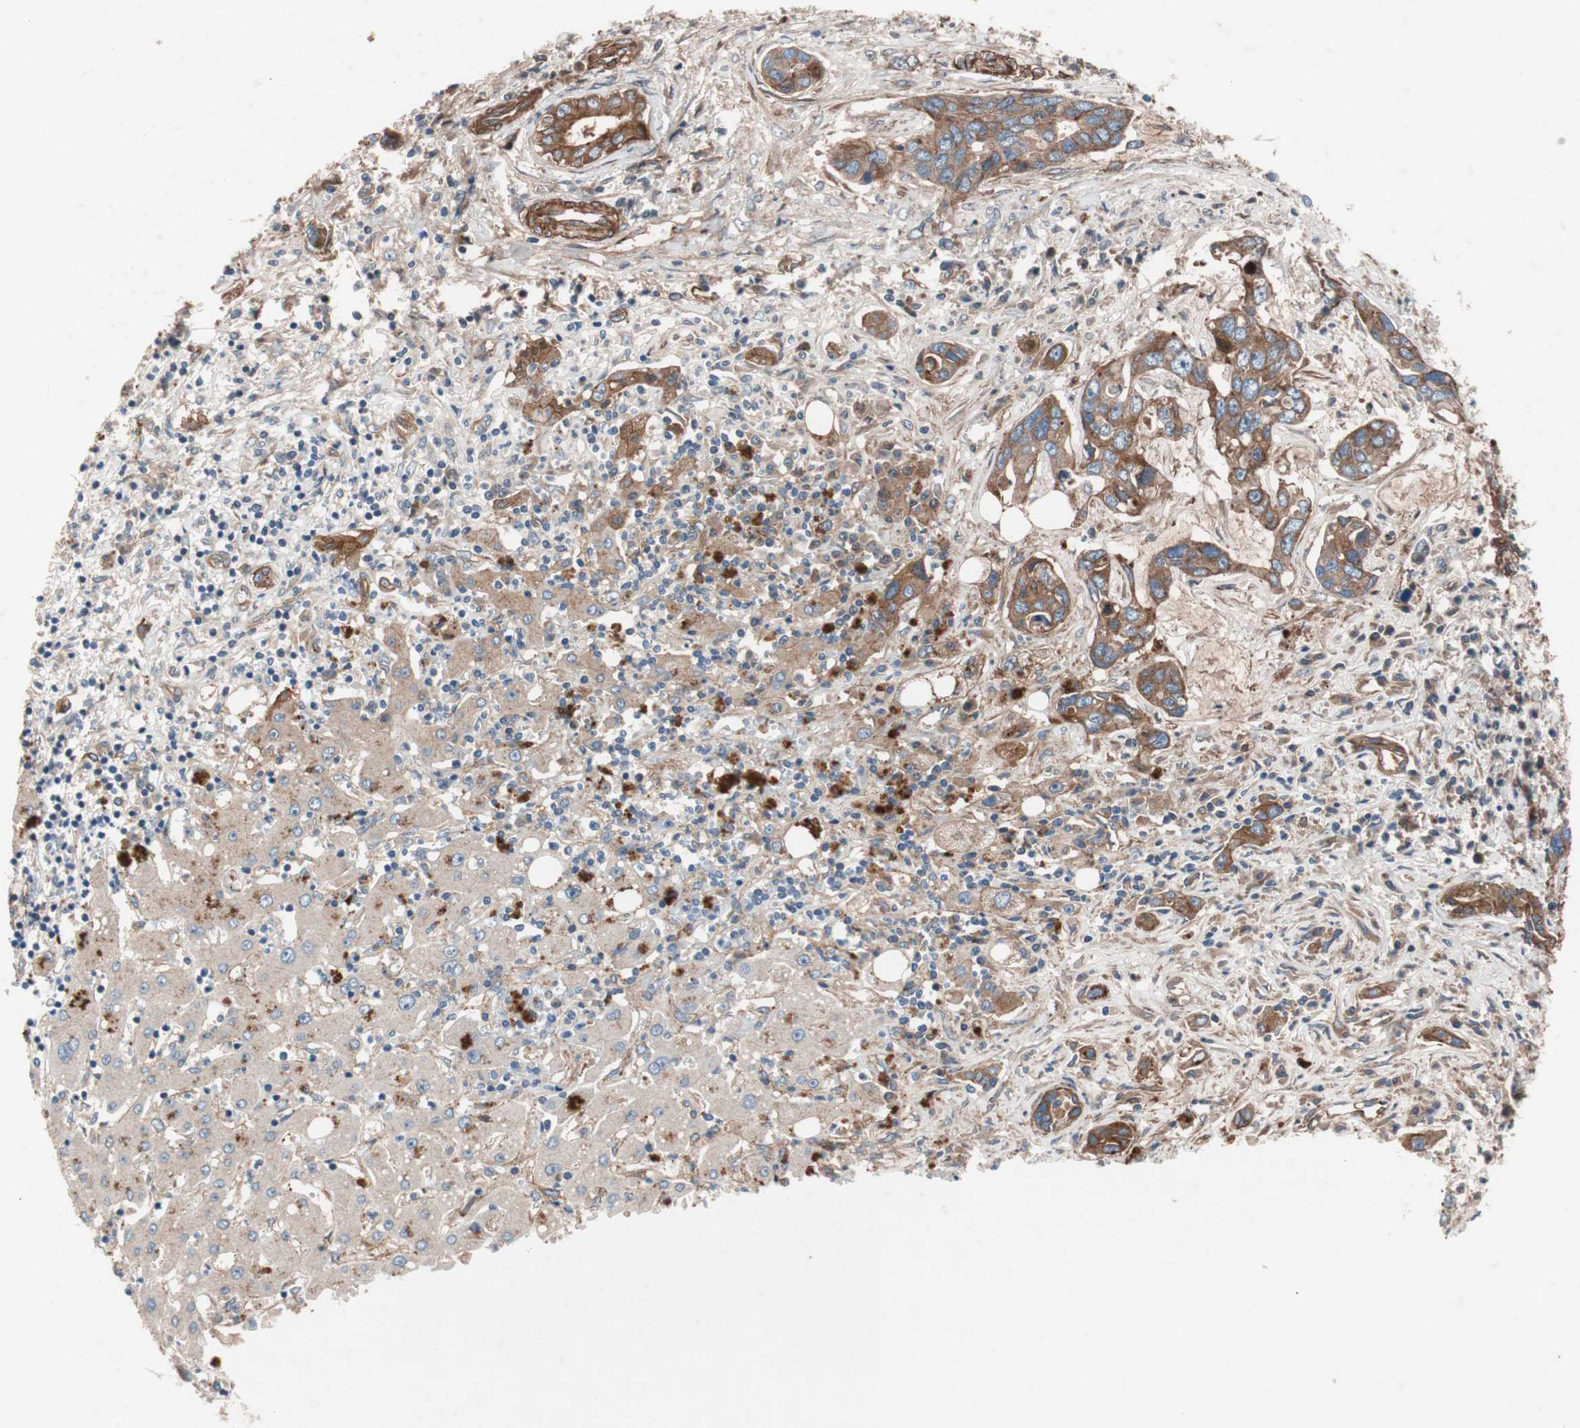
{"staining": {"intensity": "weak", "quantity": "<25%", "location": "cytoplasmic/membranous"}, "tissue": "liver cancer", "cell_type": "Tumor cells", "image_type": "cancer", "snomed": [{"axis": "morphology", "description": "Cholangiocarcinoma"}, {"axis": "topography", "description": "Liver"}], "caption": "Immunohistochemical staining of human liver cancer displays no significant staining in tumor cells.", "gene": "SPINT1", "patient": {"sex": "female", "age": 65}}